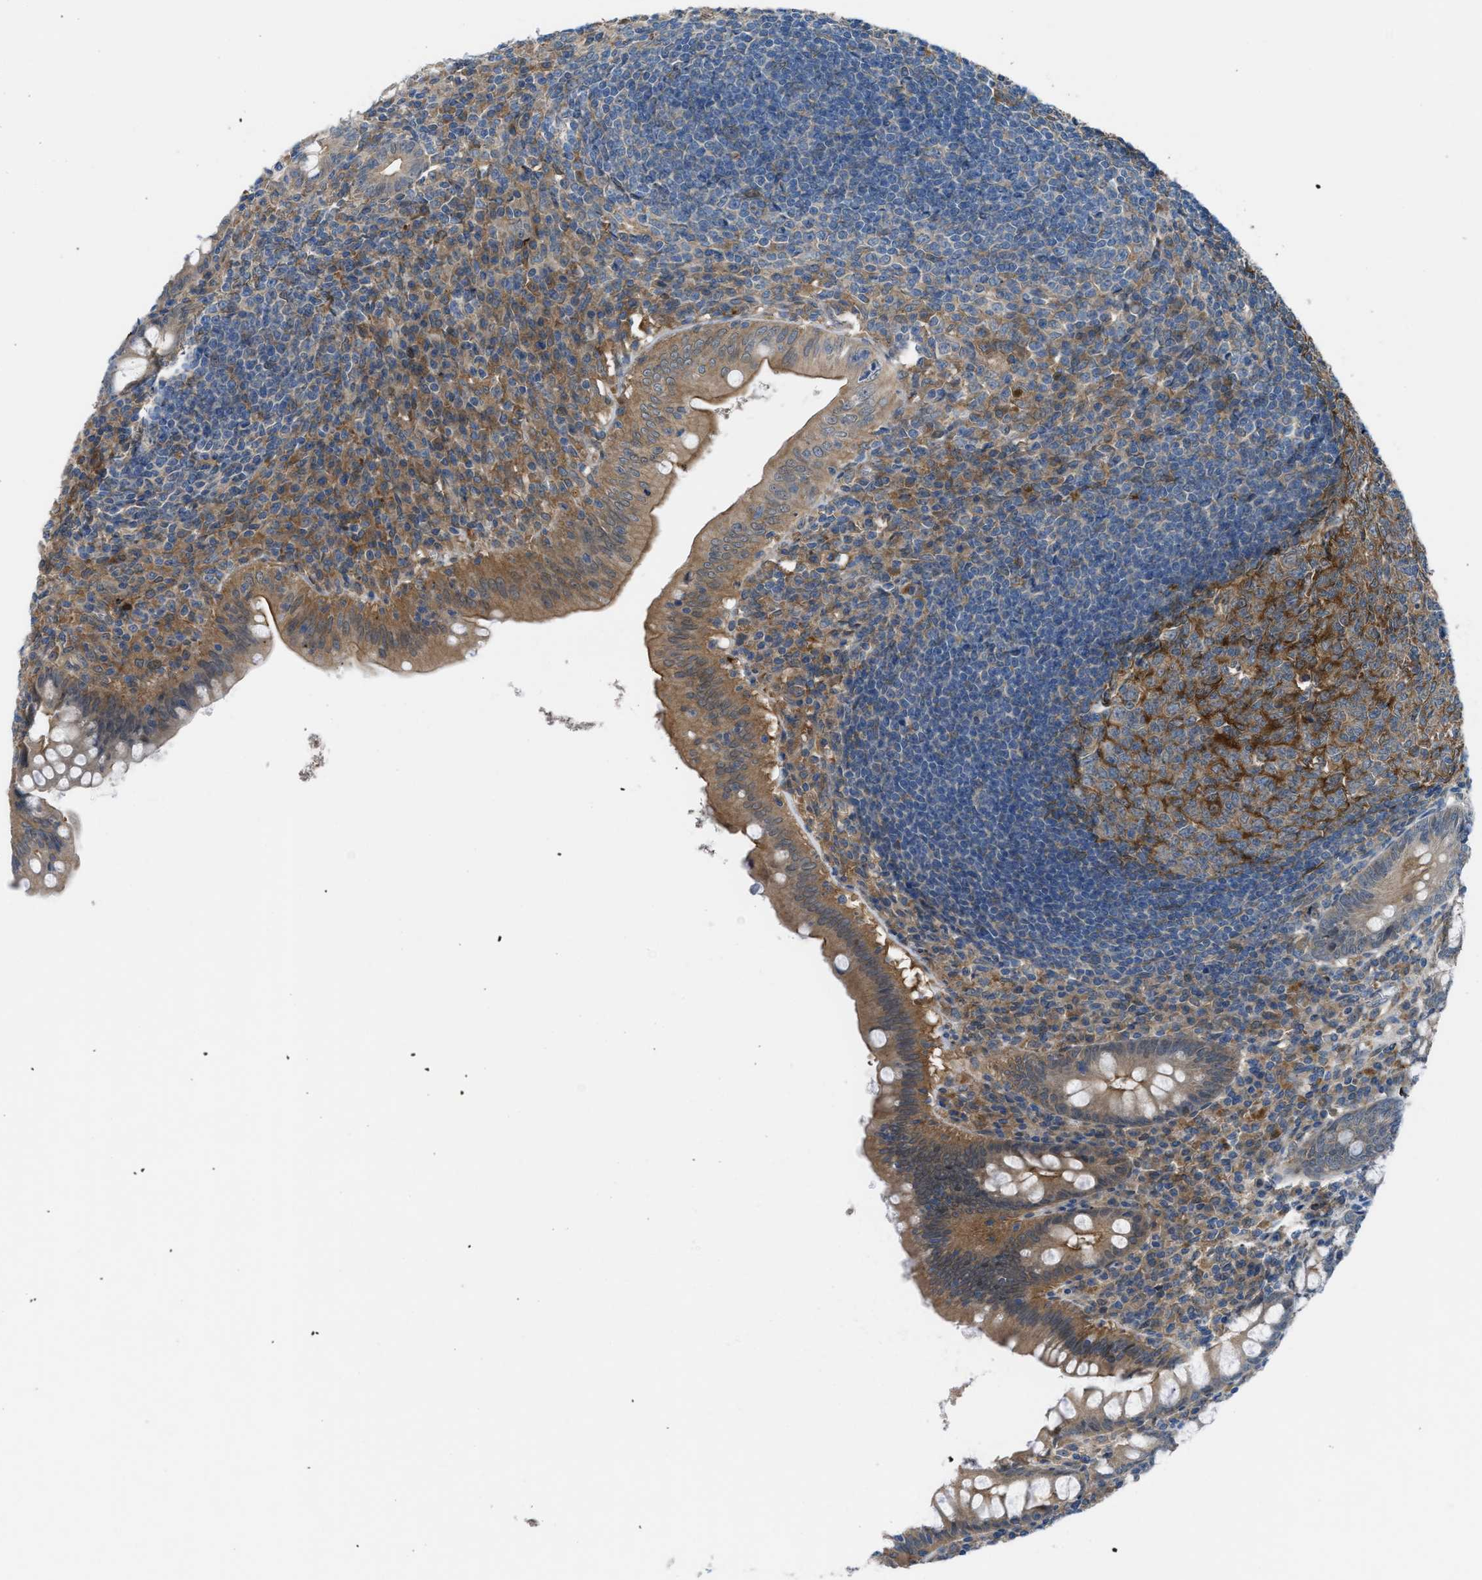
{"staining": {"intensity": "moderate", "quantity": ">75%", "location": "cytoplasmic/membranous"}, "tissue": "appendix", "cell_type": "Glandular cells", "image_type": "normal", "snomed": [{"axis": "morphology", "description": "Normal tissue, NOS"}, {"axis": "topography", "description": "Appendix"}], "caption": "The histopathology image exhibits staining of normal appendix, revealing moderate cytoplasmic/membranous protein expression (brown color) within glandular cells. Ihc stains the protein of interest in brown and the nuclei are stained blue.", "gene": "BAZ2B", "patient": {"sex": "male", "age": 56}}